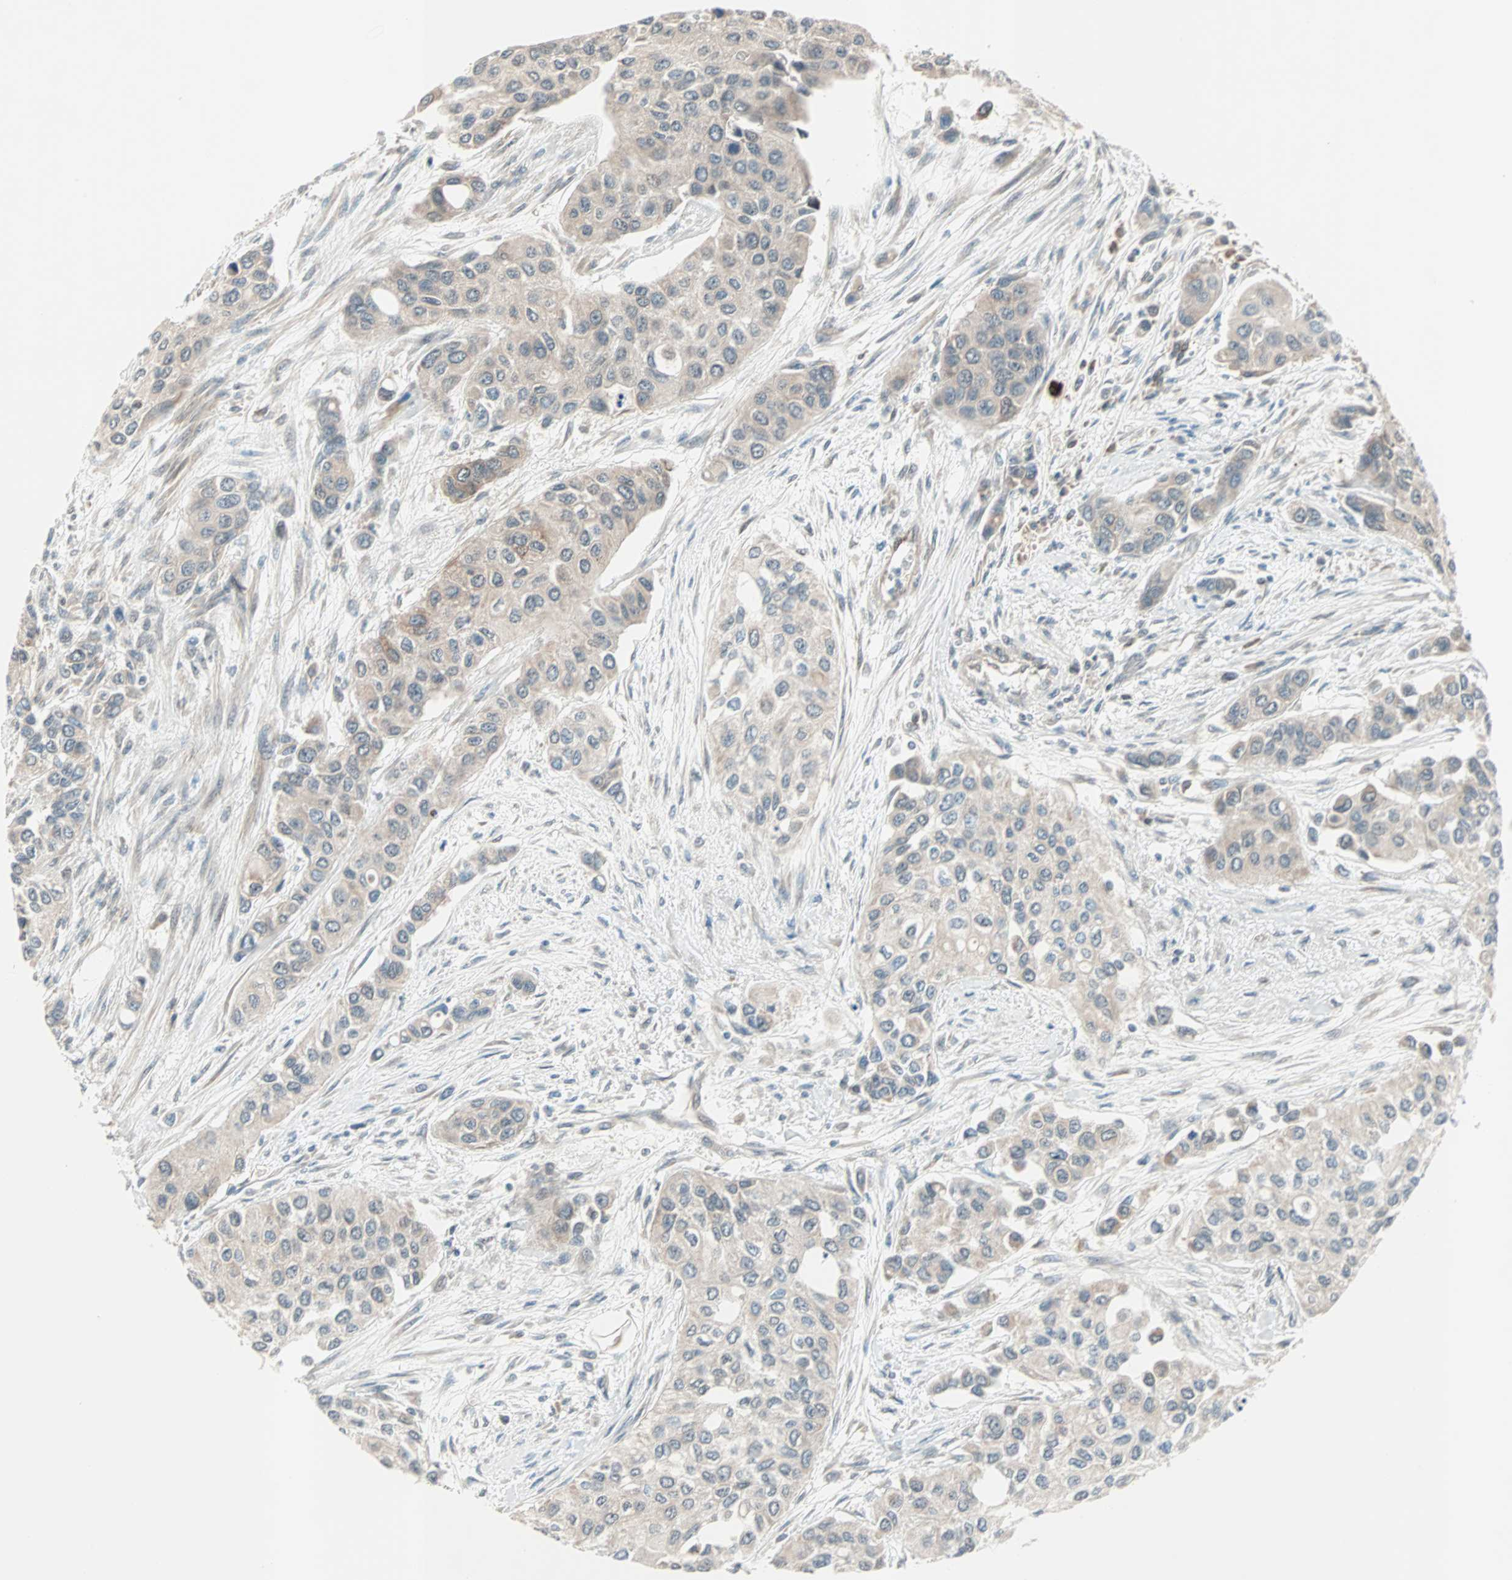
{"staining": {"intensity": "weak", "quantity": ">75%", "location": "cytoplasmic/membranous"}, "tissue": "urothelial cancer", "cell_type": "Tumor cells", "image_type": "cancer", "snomed": [{"axis": "morphology", "description": "Urothelial carcinoma, High grade"}, {"axis": "topography", "description": "Urinary bladder"}], "caption": "Tumor cells demonstrate weak cytoplasmic/membranous expression in approximately >75% of cells in high-grade urothelial carcinoma. Immunohistochemistry (ihc) stains the protein in brown and the nuclei are stained blue.", "gene": "PGBD1", "patient": {"sex": "female", "age": 56}}